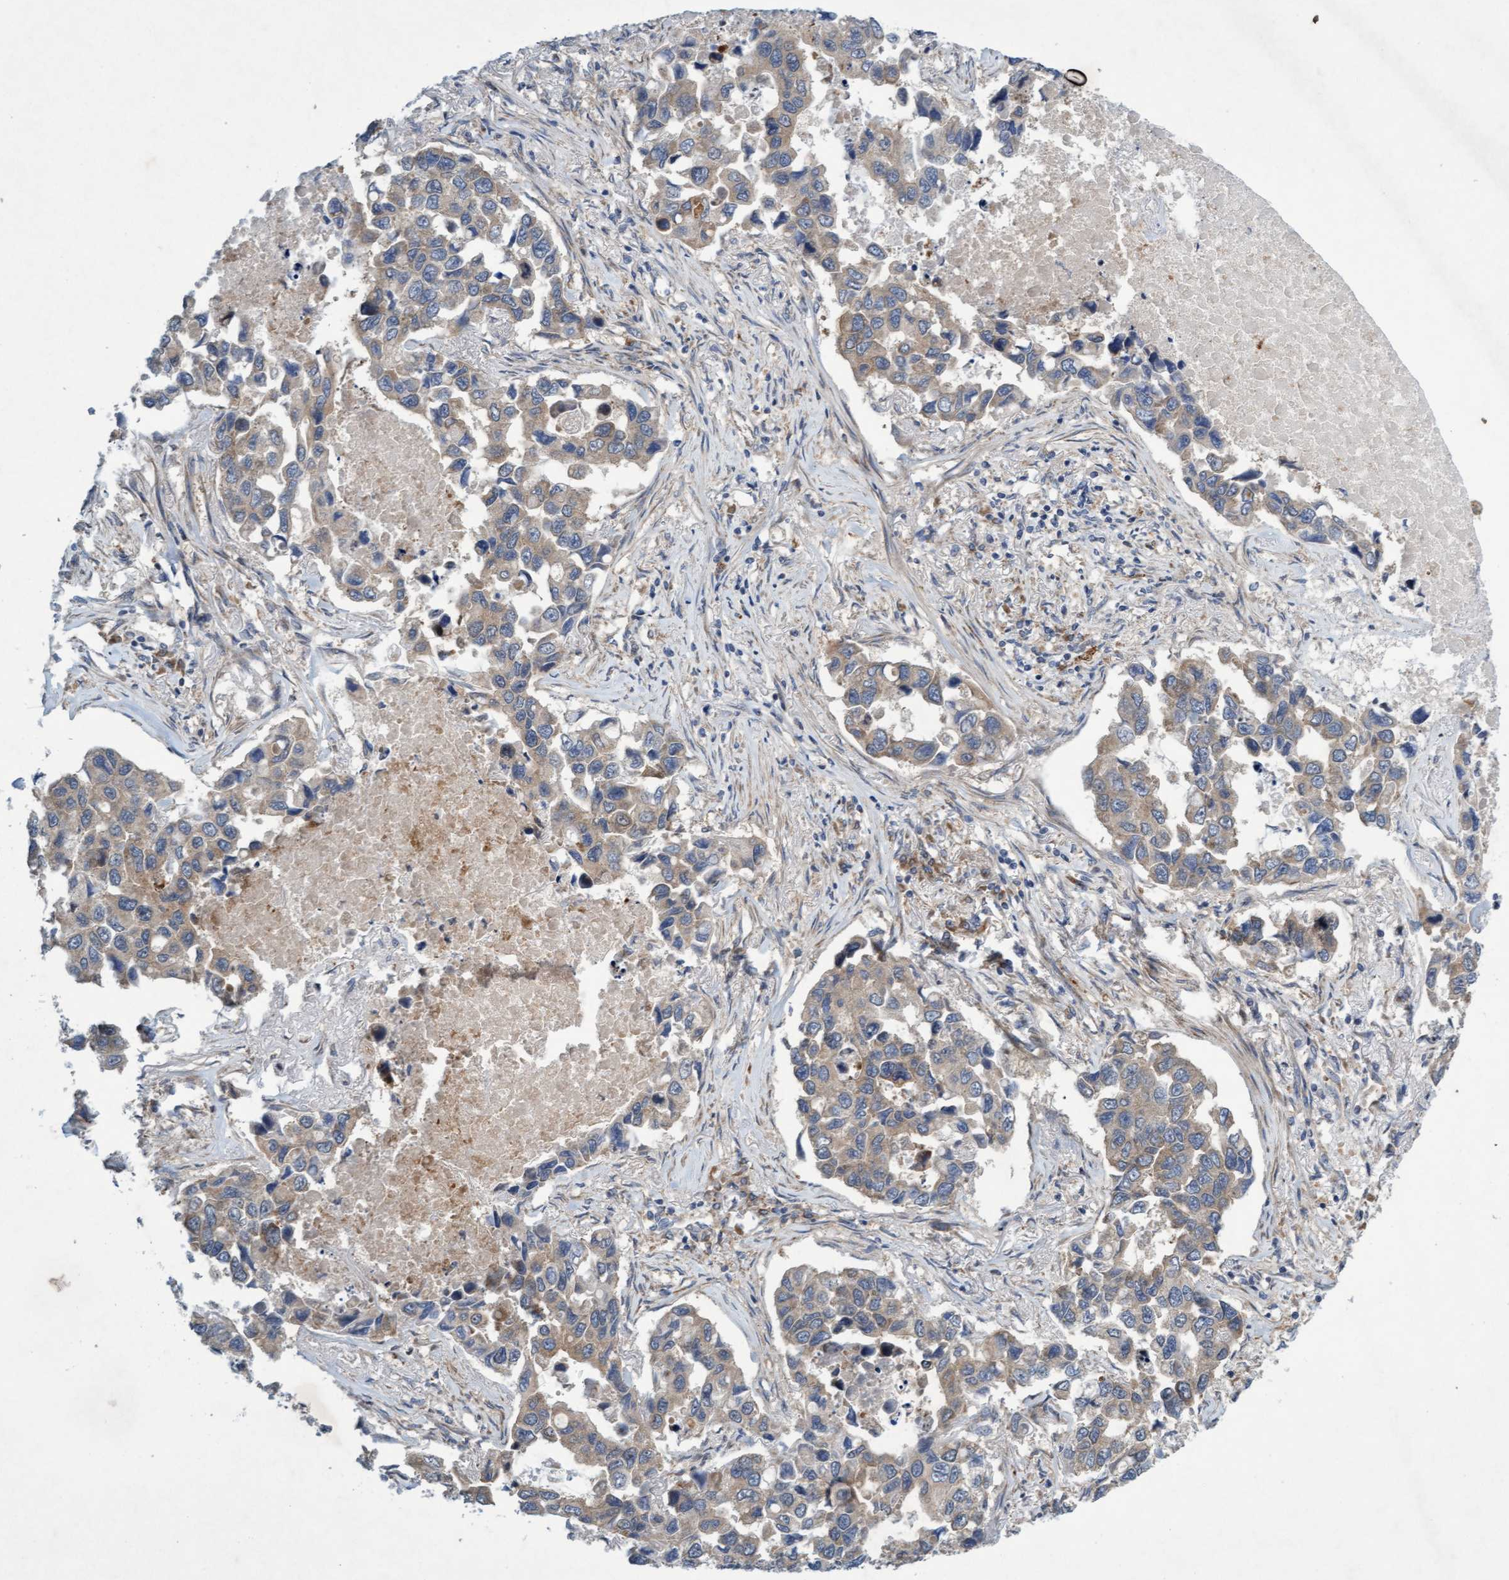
{"staining": {"intensity": "weak", "quantity": "25%-75%", "location": "cytoplasmic/membranous"}, "tissue": "lung cancer", "cell_type": "Tumor cells", "image_type": "cancer", "snomed": [{"axis": "morphology", "description": "Adenocarcinoma, NOS"}, {"axis": "topography", "description": "Lung"}], "caption": "Adenocarcinoma (lung) stained with a brown dye shows weak cytoplasmic/membranous positive positivity in about 25%-75% of tumor cells.", "gene": "DDHD2", "patient": {"sex": "male", "age": 64}}